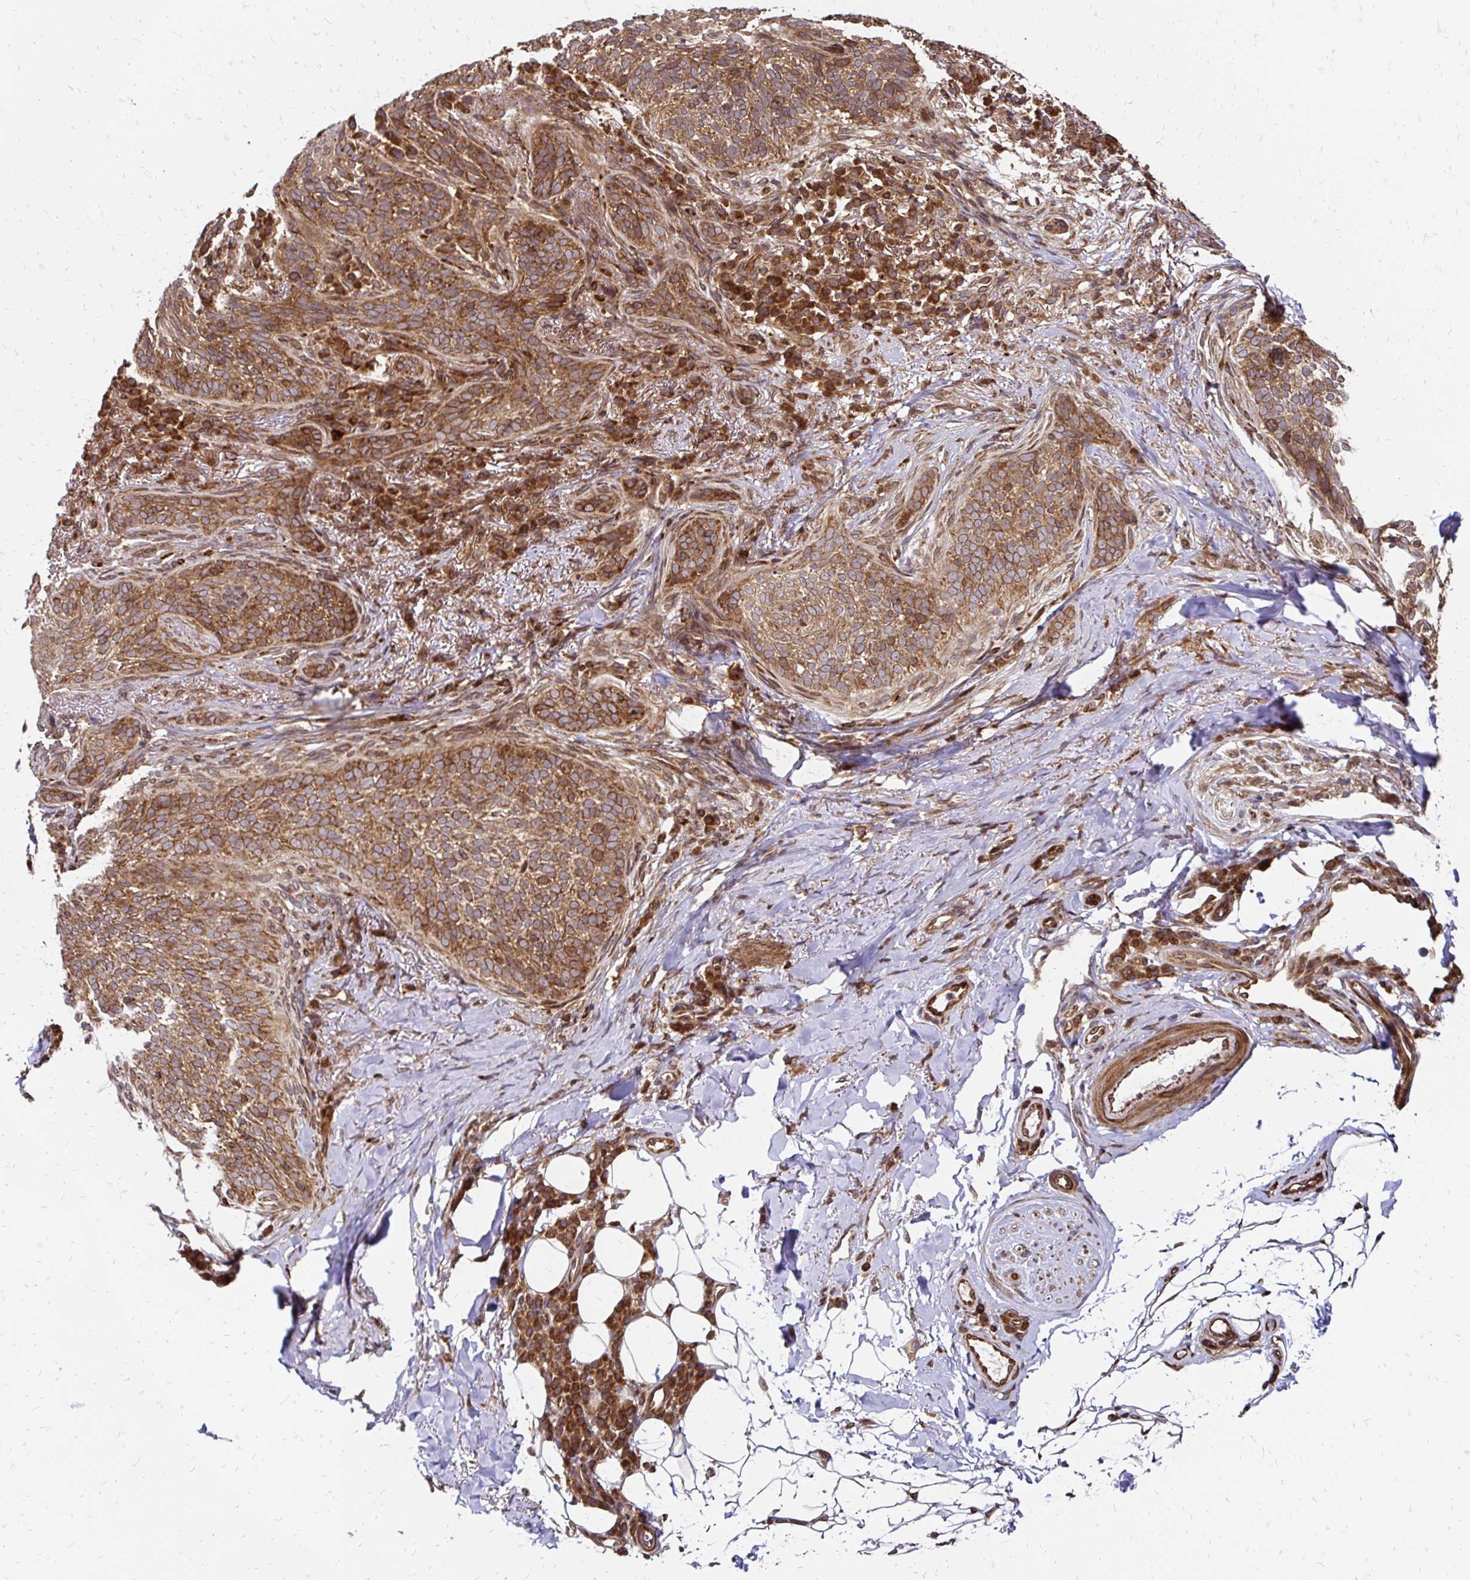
{"staining": {"intensity": "moderate", "quantity": ">75%", "location": "cytoplasmic/membranous"}, "tissue": "skin cancer", "cell_type": "Tumor cells", "image_type": "cancer", "snomed": [{"axis": "morphology", "description": "Basal cell carcinoma"}, {"axis": "topography", "description": "Skin"}, {"axis": "topography", "description": "Skin of head"}], "caption": "Immunohistochemical staining of human skin cancer (basal cell carcinoma) exhibits medium levels of moderate cytoplasmic/membranous positivity in approximately >75% of tumor cells. The protein is stained brown, and the nuclei are stained in blue (DAB IHC with brightfield microscopy, high magnification).", "gene": "ZW10", "patient": {"sex": "male", "age": 62}}